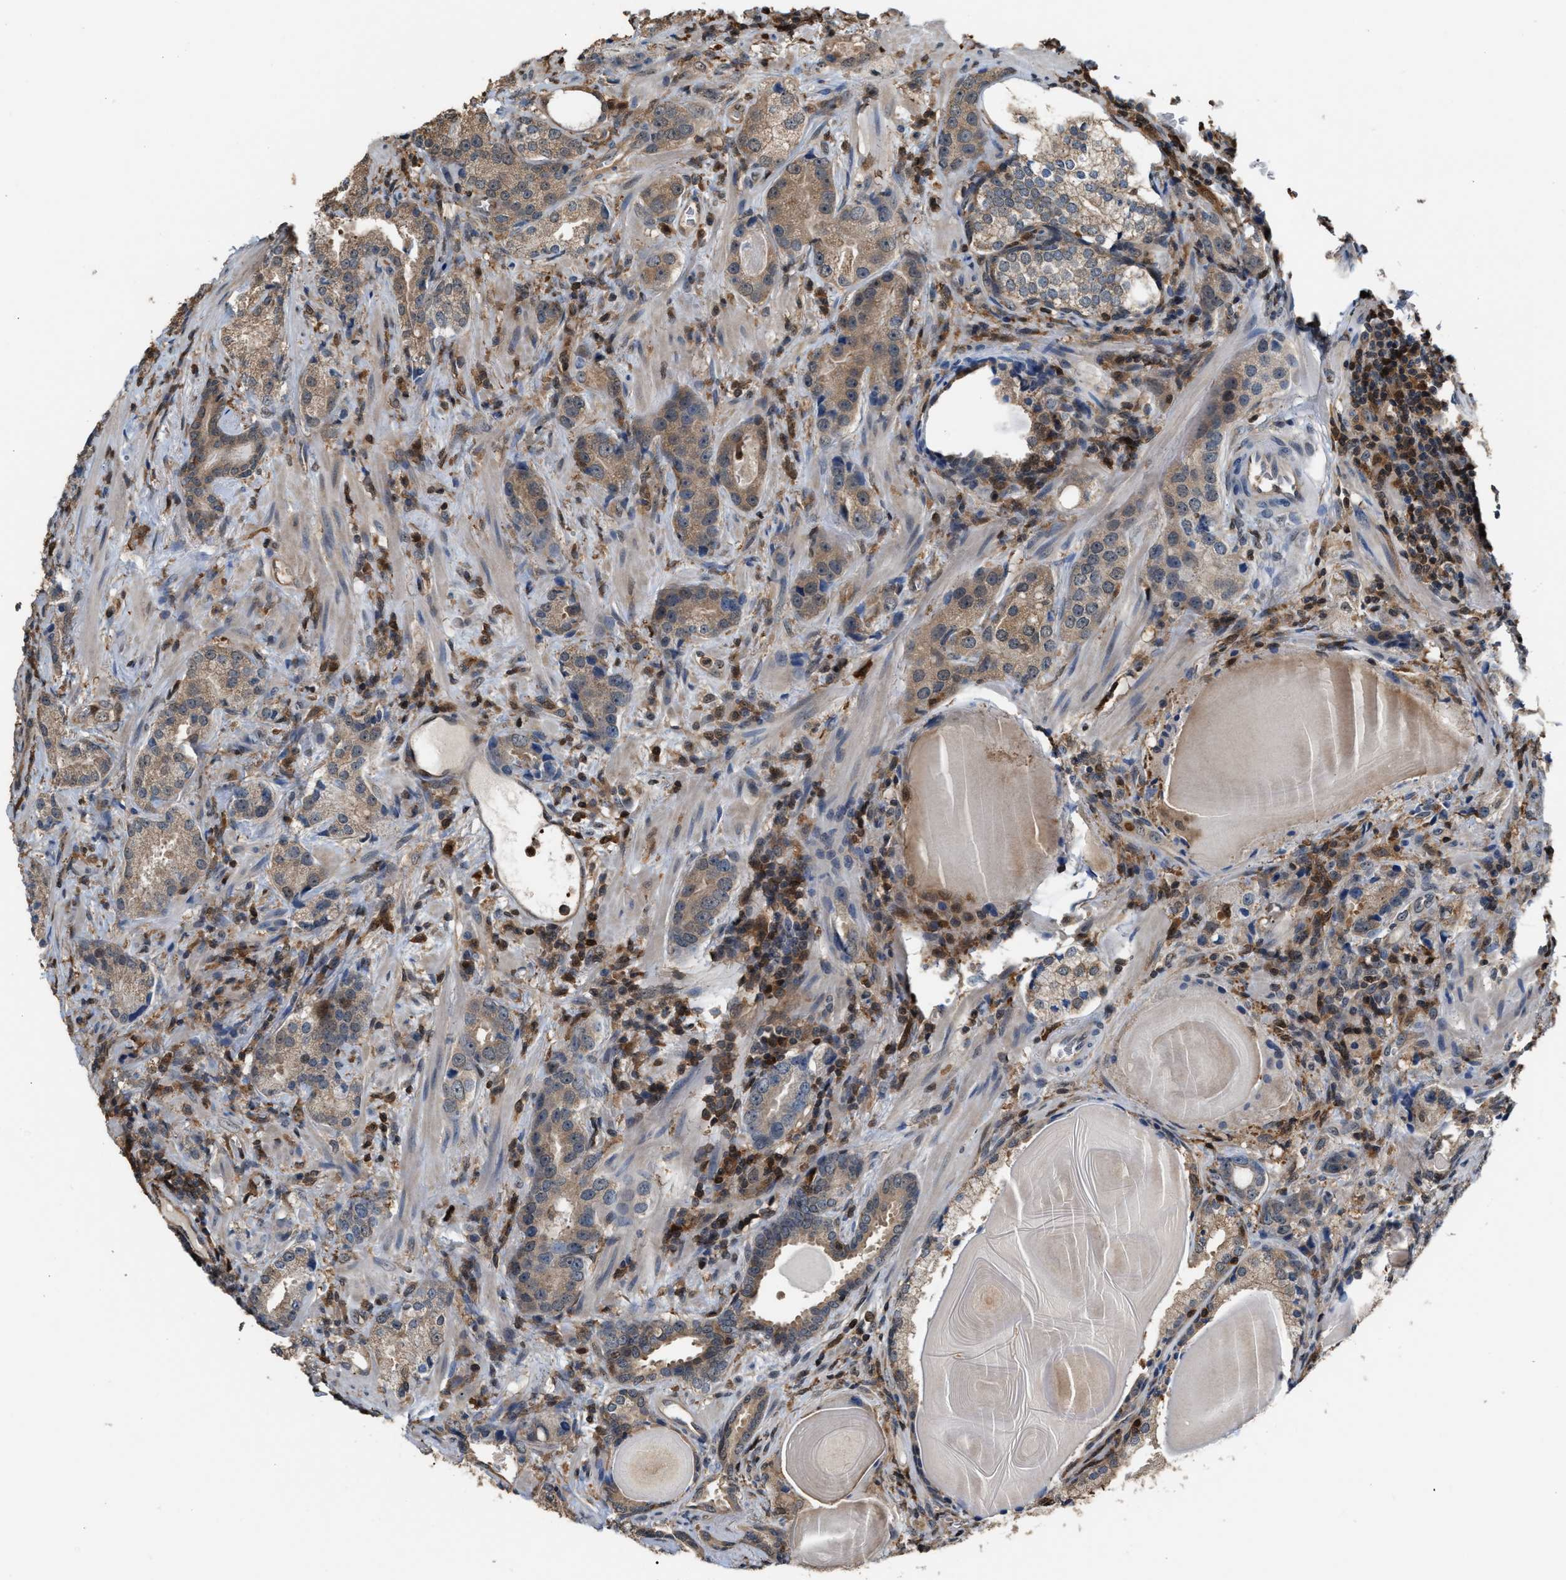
{"staining": {"intensity": "moderate", "quantity": ">75%", "location": "cytoplasmic/membranous"}, "tissue": "prostate cancer", "cell_type": "Tumor cells", "image_type": "cancer", "snomed": [{"axis": "morphology", "description": "Adenocarcinoma, High grade"}, {"axis": "topography", "description": "Prostate"}], "caption": "Immunohistochemistry staining of prostate adenocarcinoma (high-grade), which displays medium levels of moderate cytoplasmic/membranous staining in approximately >75% of tumor cells indicating moderate cytoplasmic/membranous protein expression. The staining was performed using DAB (3,3'-diaminobenzidine) (brown) for protein detection and nuclei were counterstained in hematoxylin (blue).", "gene": "MTPN", "patient": {"sex": "male", "age": 63}}